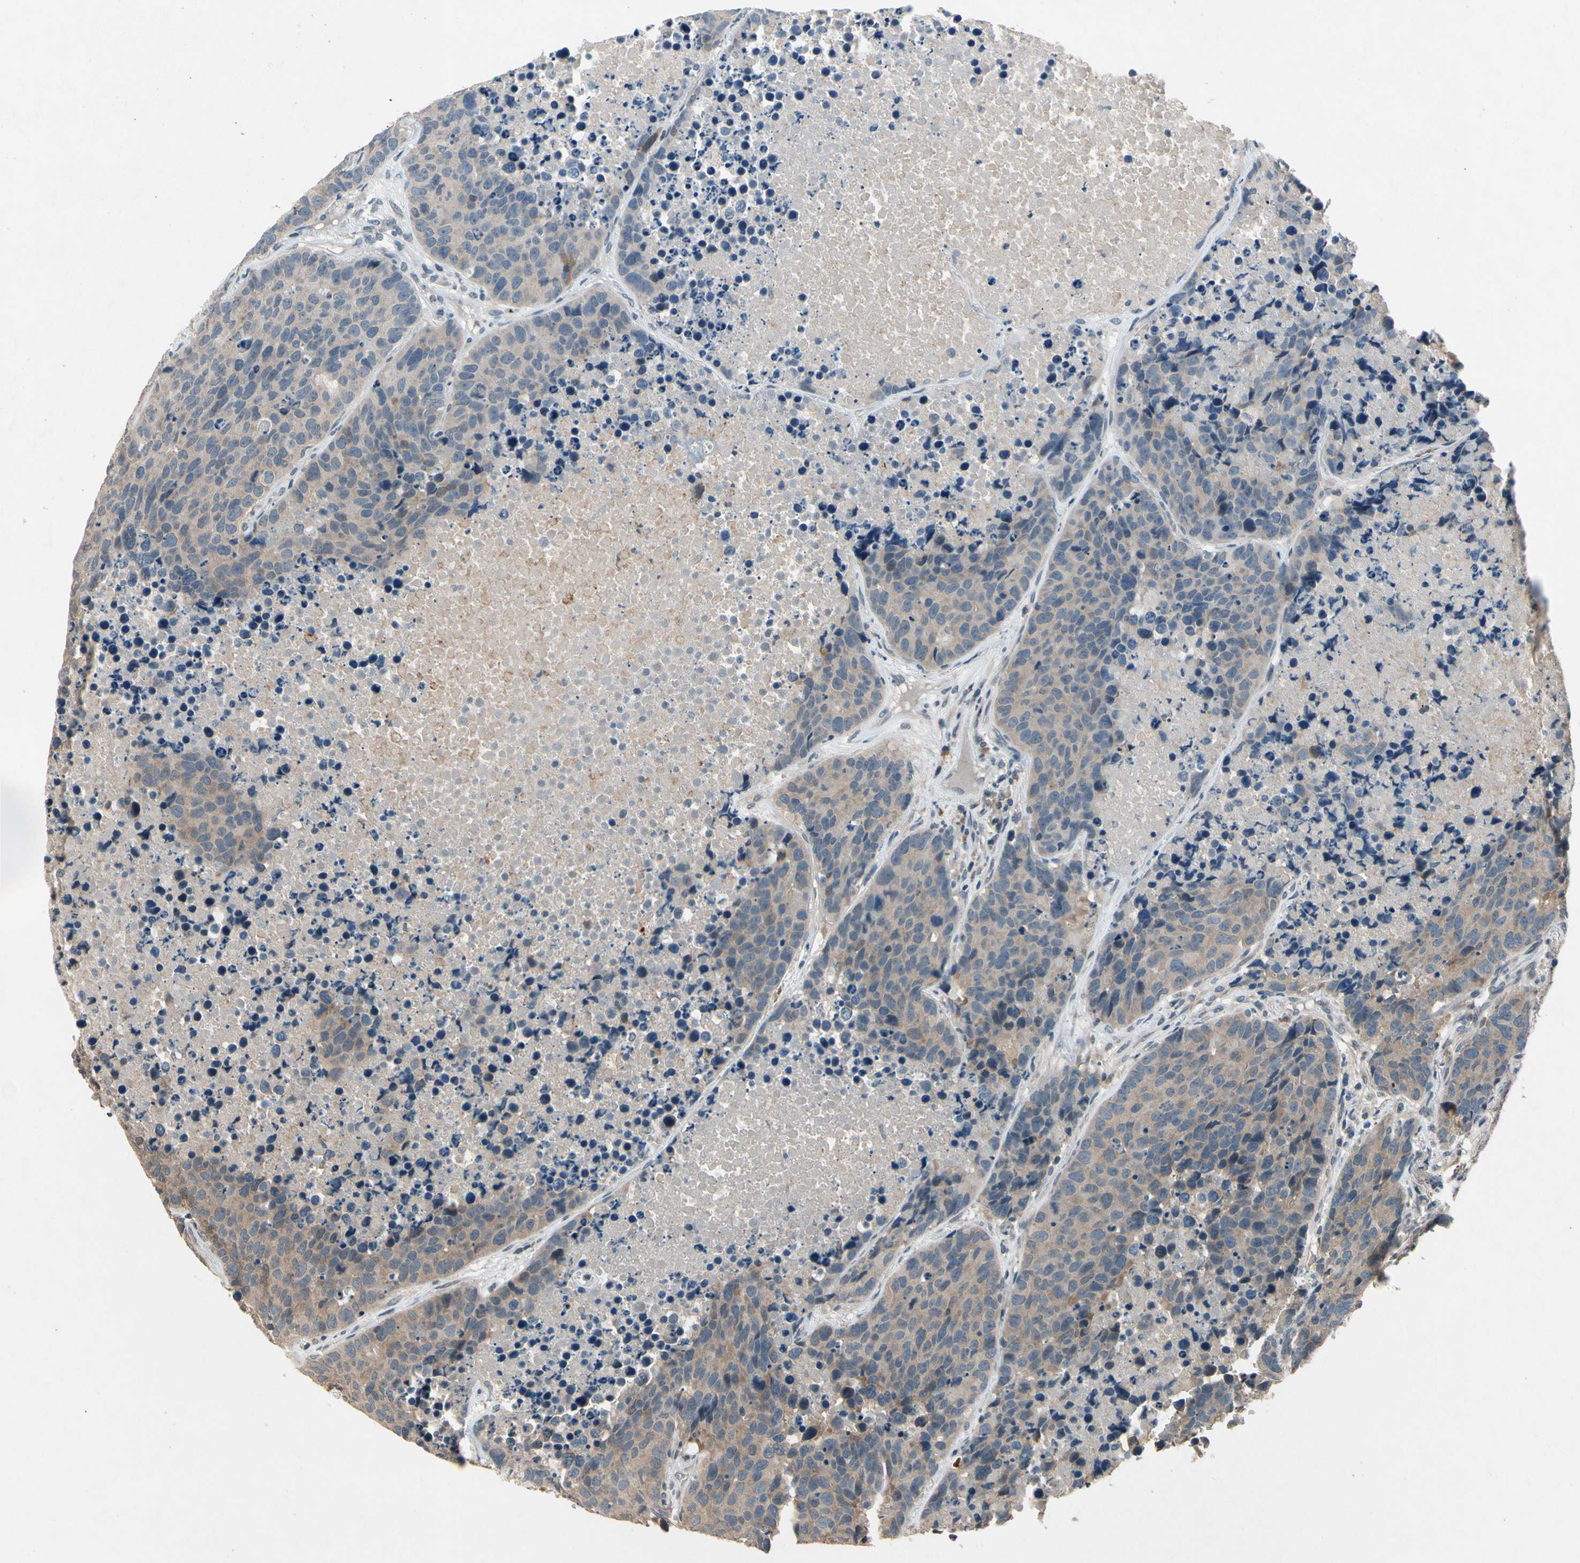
{"staining": {"intensity": "weak", "quantity": ">75%", "location": "cytoplasmic/membranous"}, "tissue": "carcinoid", "cell_type": "Tumor cells", "image_type": "cancer", "snomed": [{"axis": "morphology", "description": "Carcinoid, malignant, NOS"}, {"axis": "topography", "description": "Lung"}], "caption": "Carcinoid stained with a protein marker demonstrates weak staining in tumor cells.", "gene": "DPY19L3", "patient": {"sex": "male", "age": 60}}